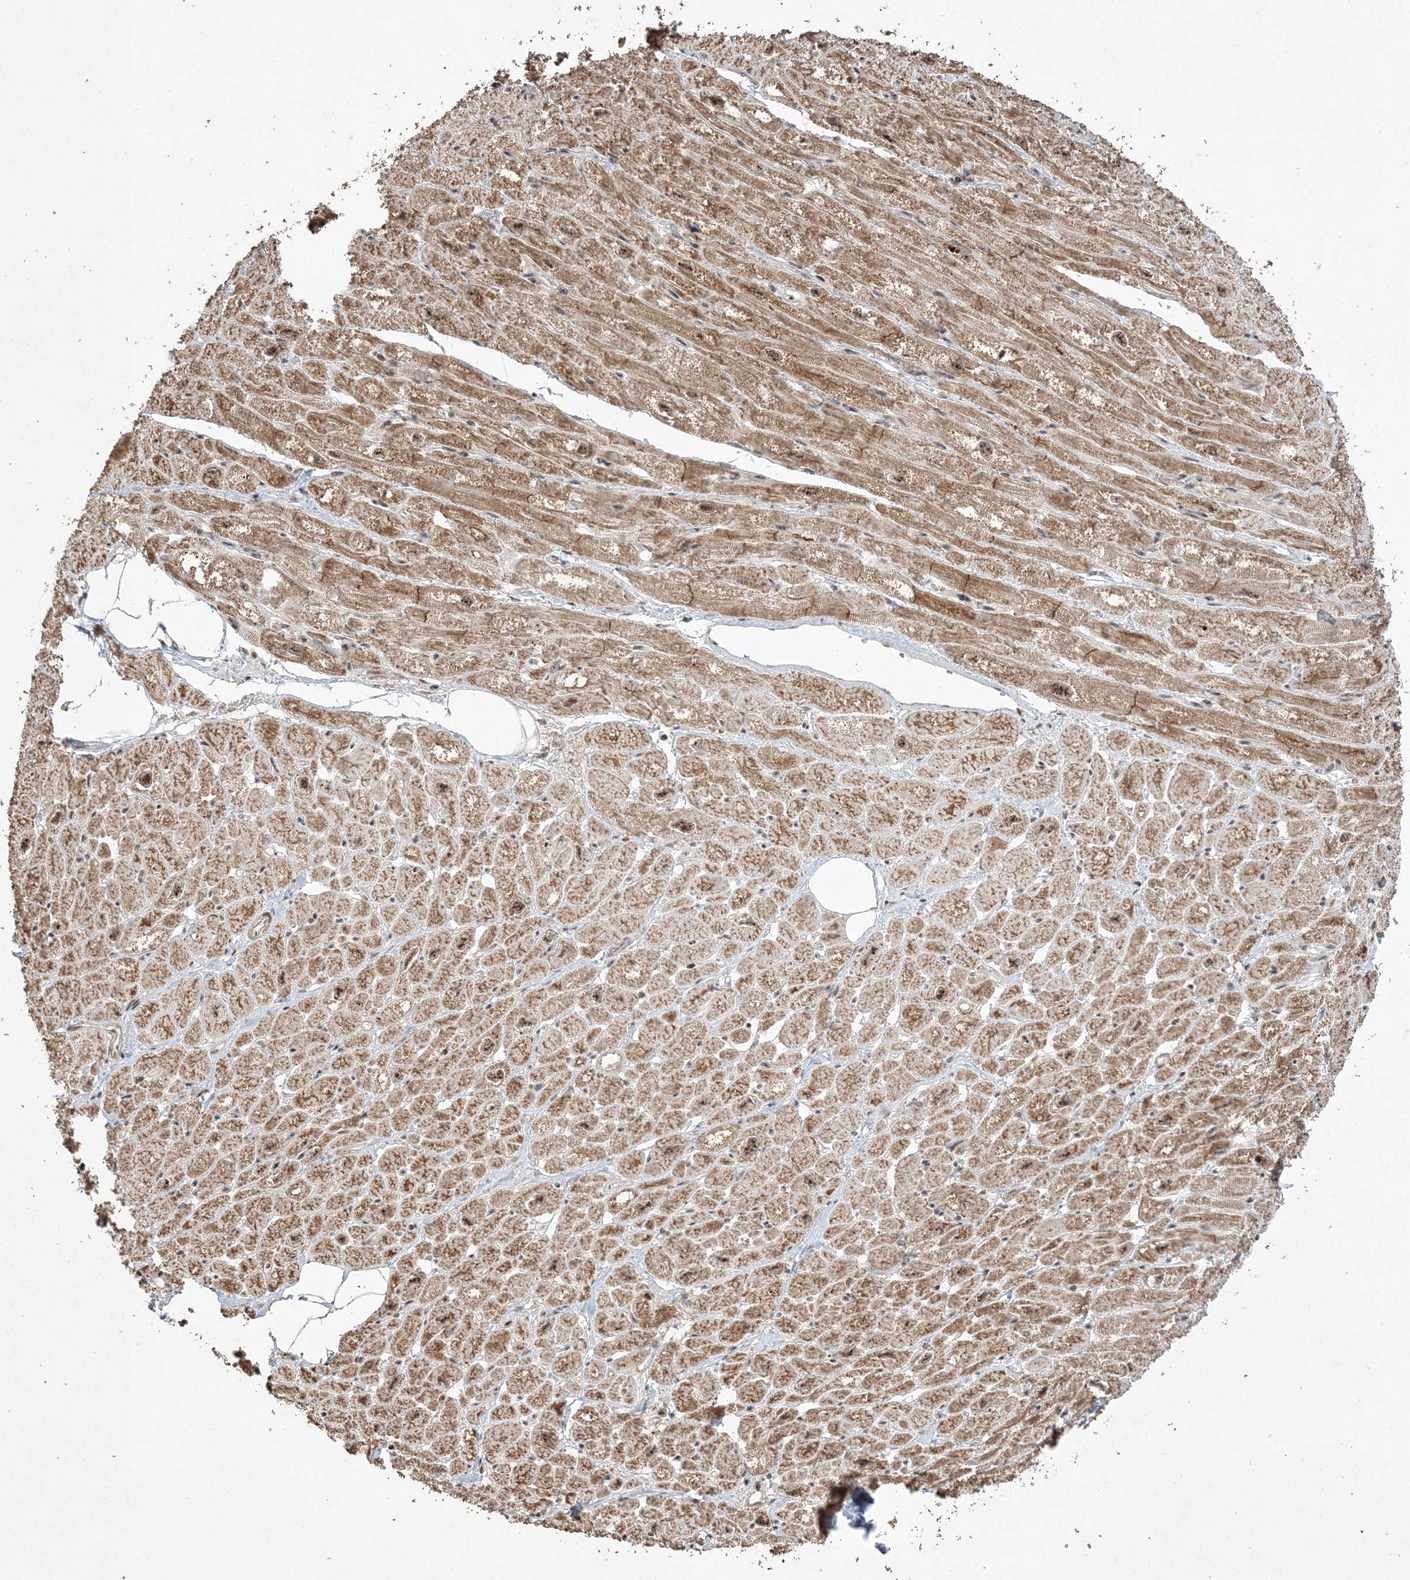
{"staining": {"intensity": "strong", "quantity": ">75%", "location": "cytoplasmic/membranous,nuclear"}, "tissue": "heart muscle", "cell_type": "Cardiomyocytes", "image_type": "normal", "snomed": [{"axis": "morphology", "description": "Normal tissue, NOS"}, {"axis": "topography", "description": "Heart"}], "caption": "Protein expression analysis of benign human heart muscle reveals strong cytoplasmic/membranous,nuclear staining in about >75% of cardiomyocytes. Ihc stains the protein of interest in brown and the nuclei are stained blue.", "gene": "POLR3B", "patient": {"sex": "male", "age": 50}}